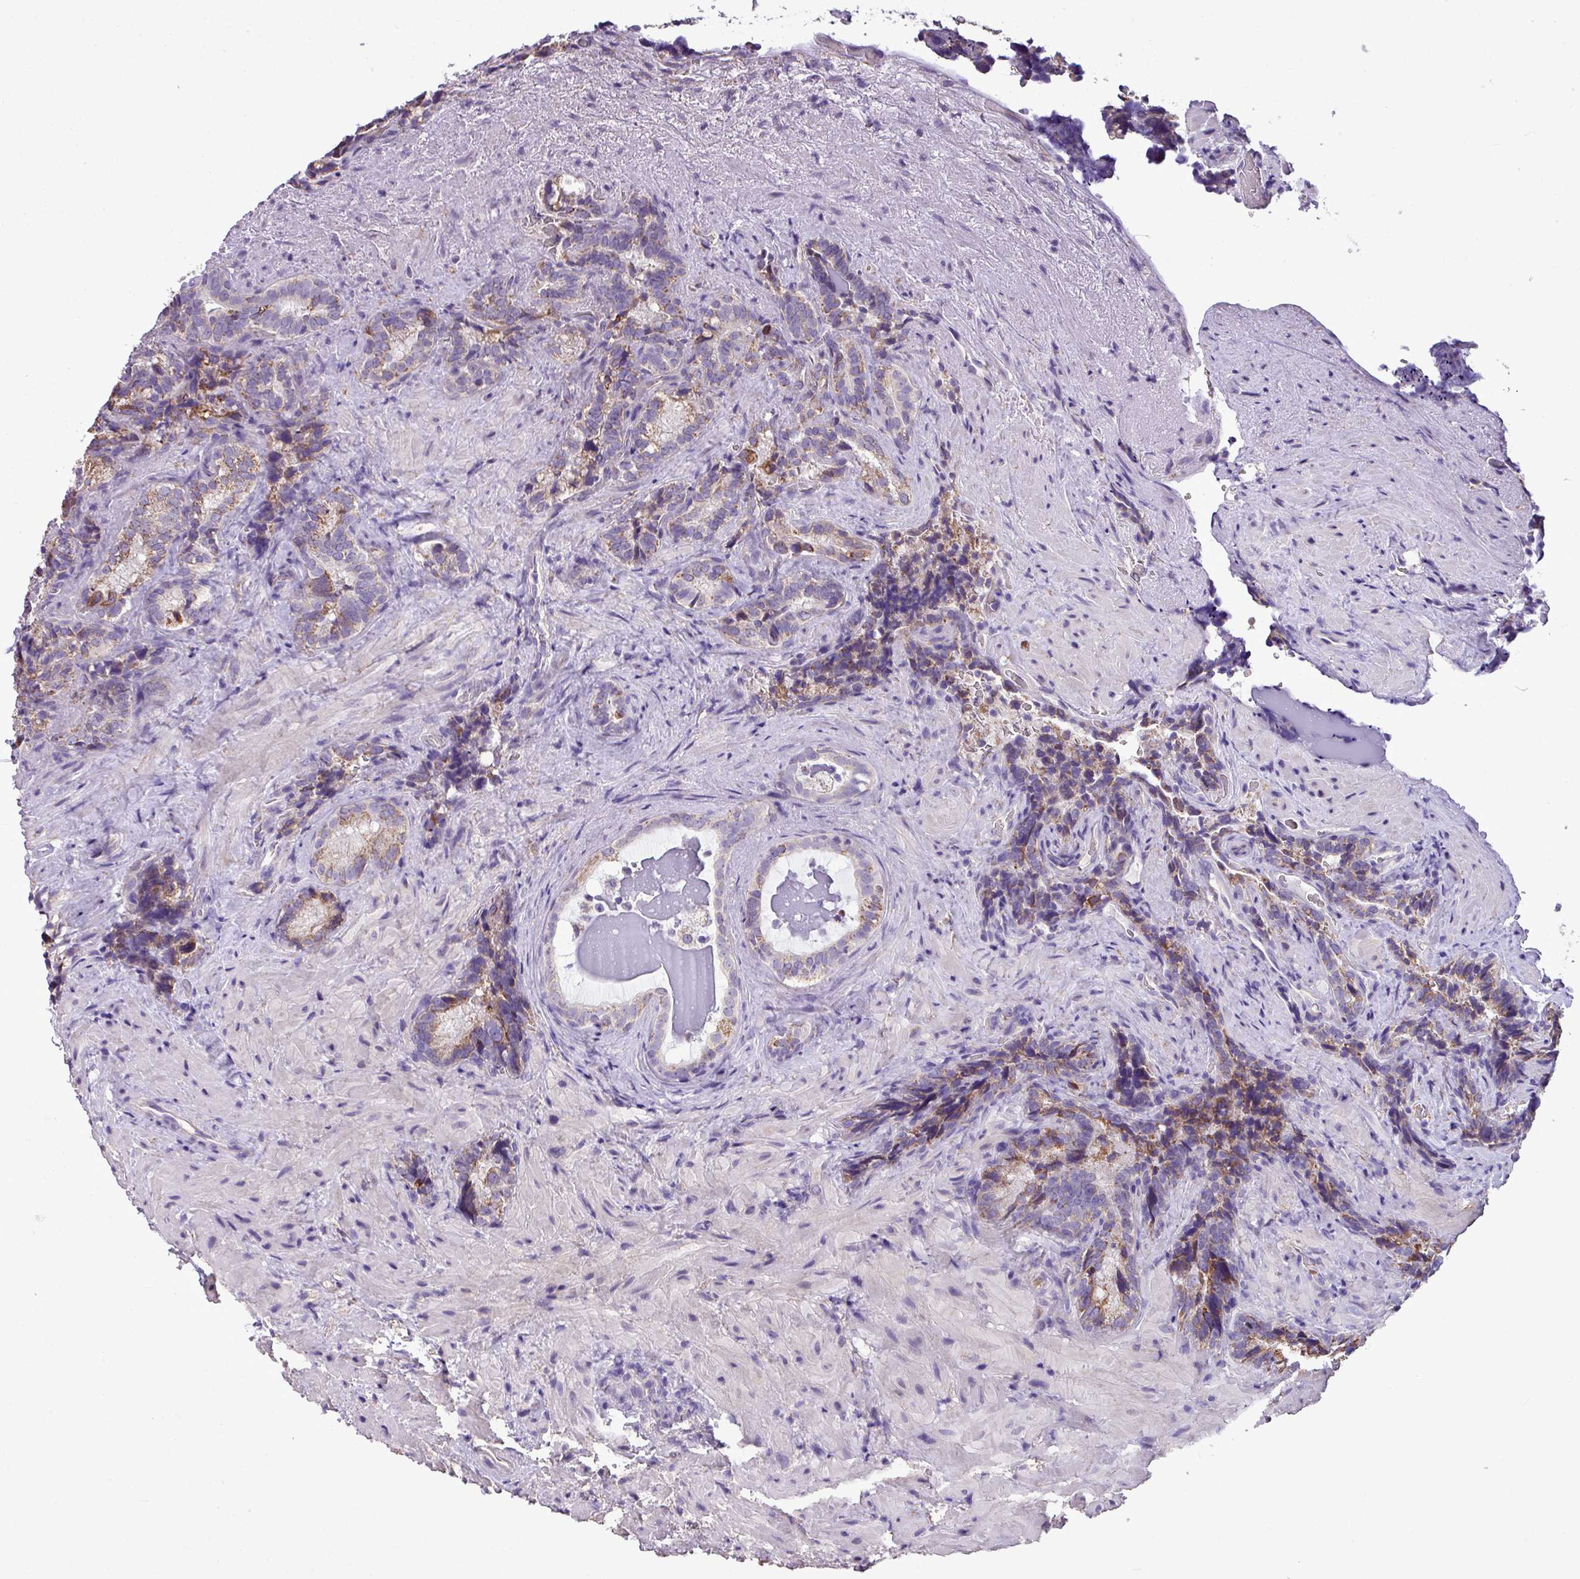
{"staining": {"intensity": "moderate", "quantity": "<25%", "location": "cytoplasmic/membranous"}, "tissue": "seminal vesicle", "cell_type": "Glandular cells", "image_type": "normal", "snomed": [{"axis": "morphology", "description": "Normal tissue, NOS"}, {"axis": "topography", "description": "Seminal veicle"}], "caption": "Immunohistochemical staining of unremarkable seminal vesicle shows <25% levels of moderate cytoplasmic/membranous protein expression in approximately <25% of glandular cells.", "gene": "ALDH2", "patient": {"sex": "male", "age": 62}}